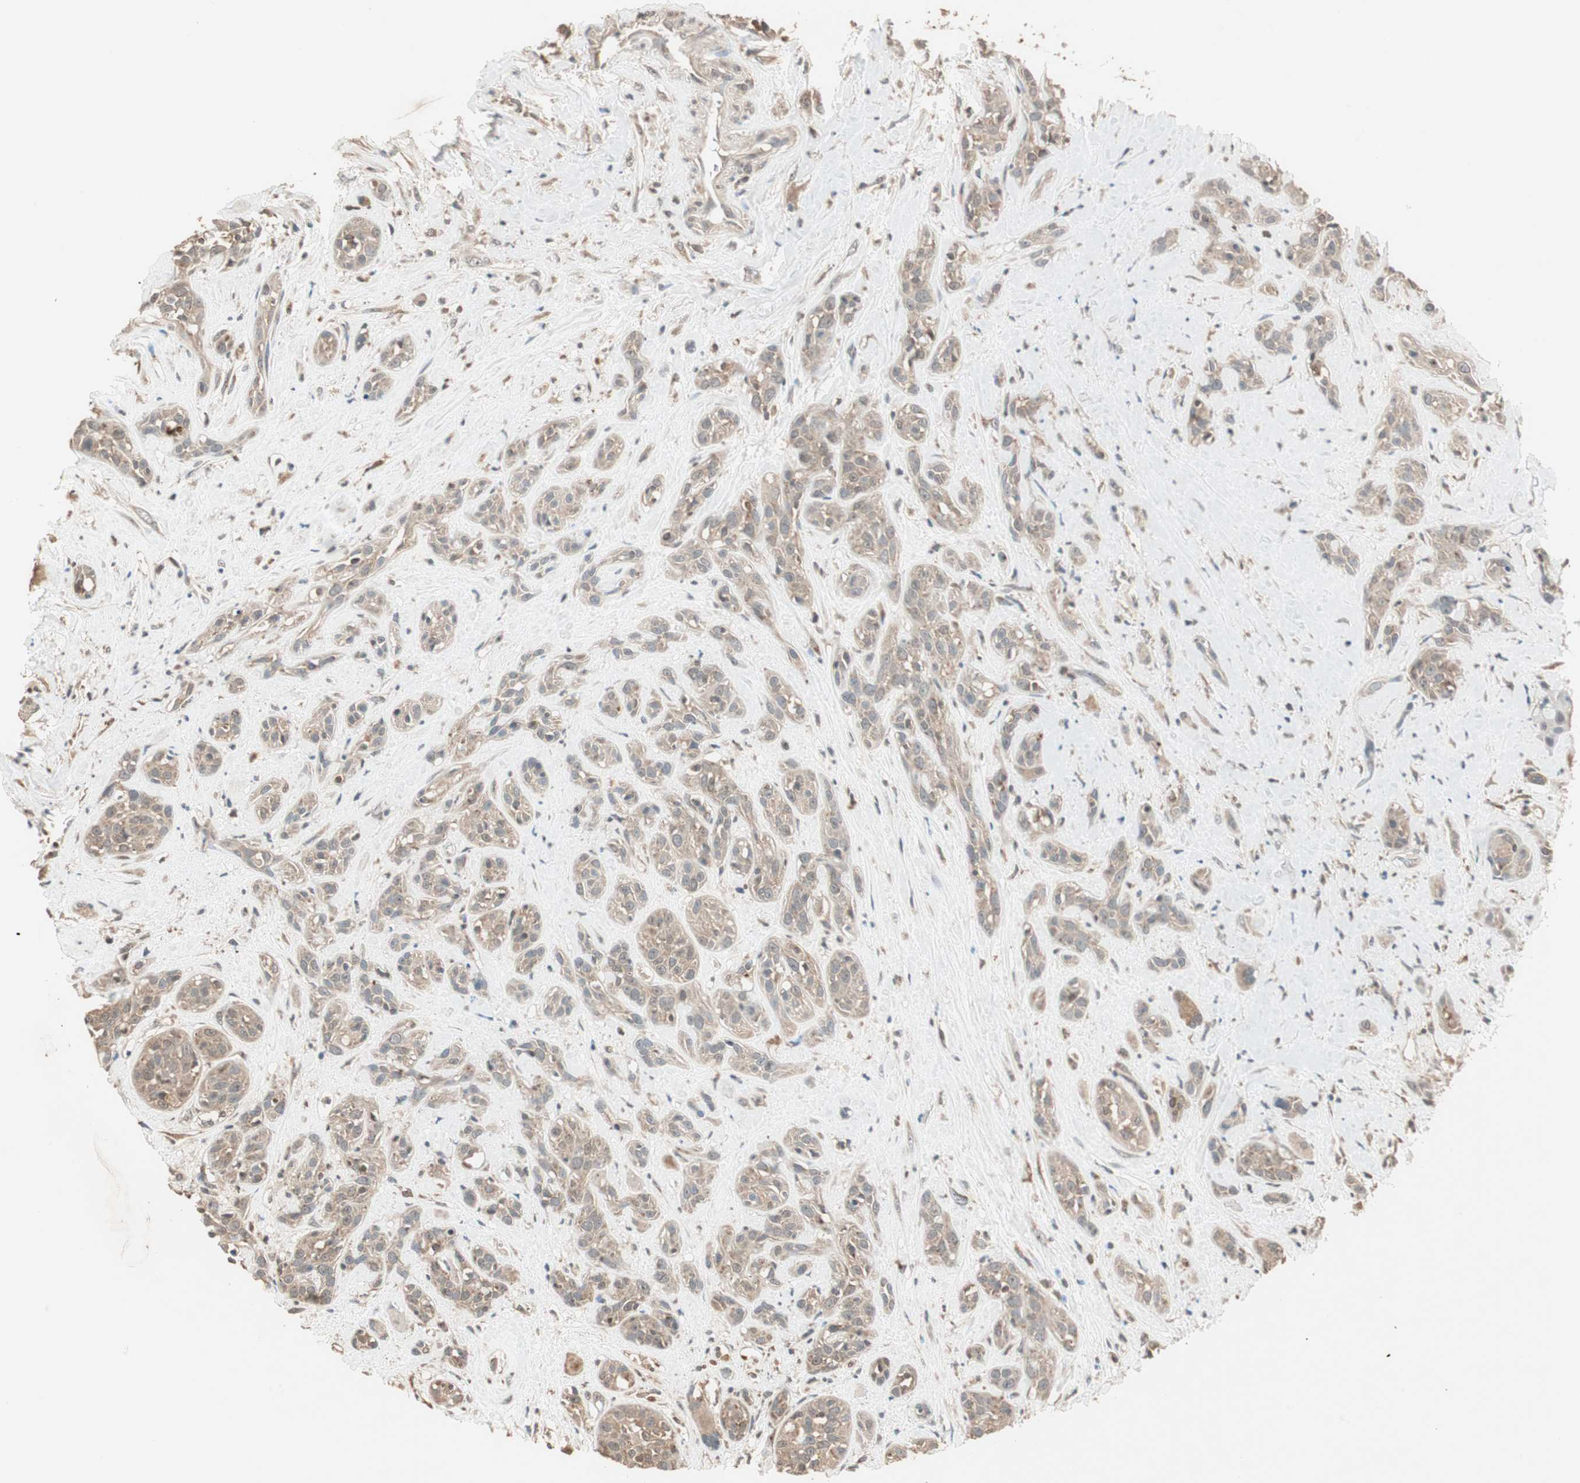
{"staining": {"intensity": "weak", "quantity": ">75%", "location": "cytoplasmic/membranous"}, "tissue": "head and neck cancer", "cell_type": "Tumor cells", "image_type": "cancer", "snomed": [{"axis": "morphology", "description": "Squamous cell carcinoma, NOS"}, {"axis": "topography", "description": "Head-Neck"}], "caption": "Head and neck cancer (squamous cell carcinoma) was stained to show a protein in brown. There is low levels of weak cytoplasmic/membranous expression in approximately >75% of tumor cells. (IHC, brightfield microscopy, high magnification).", "gene": "TRIM21", "patient": {"sex": "male", "age": 62}}